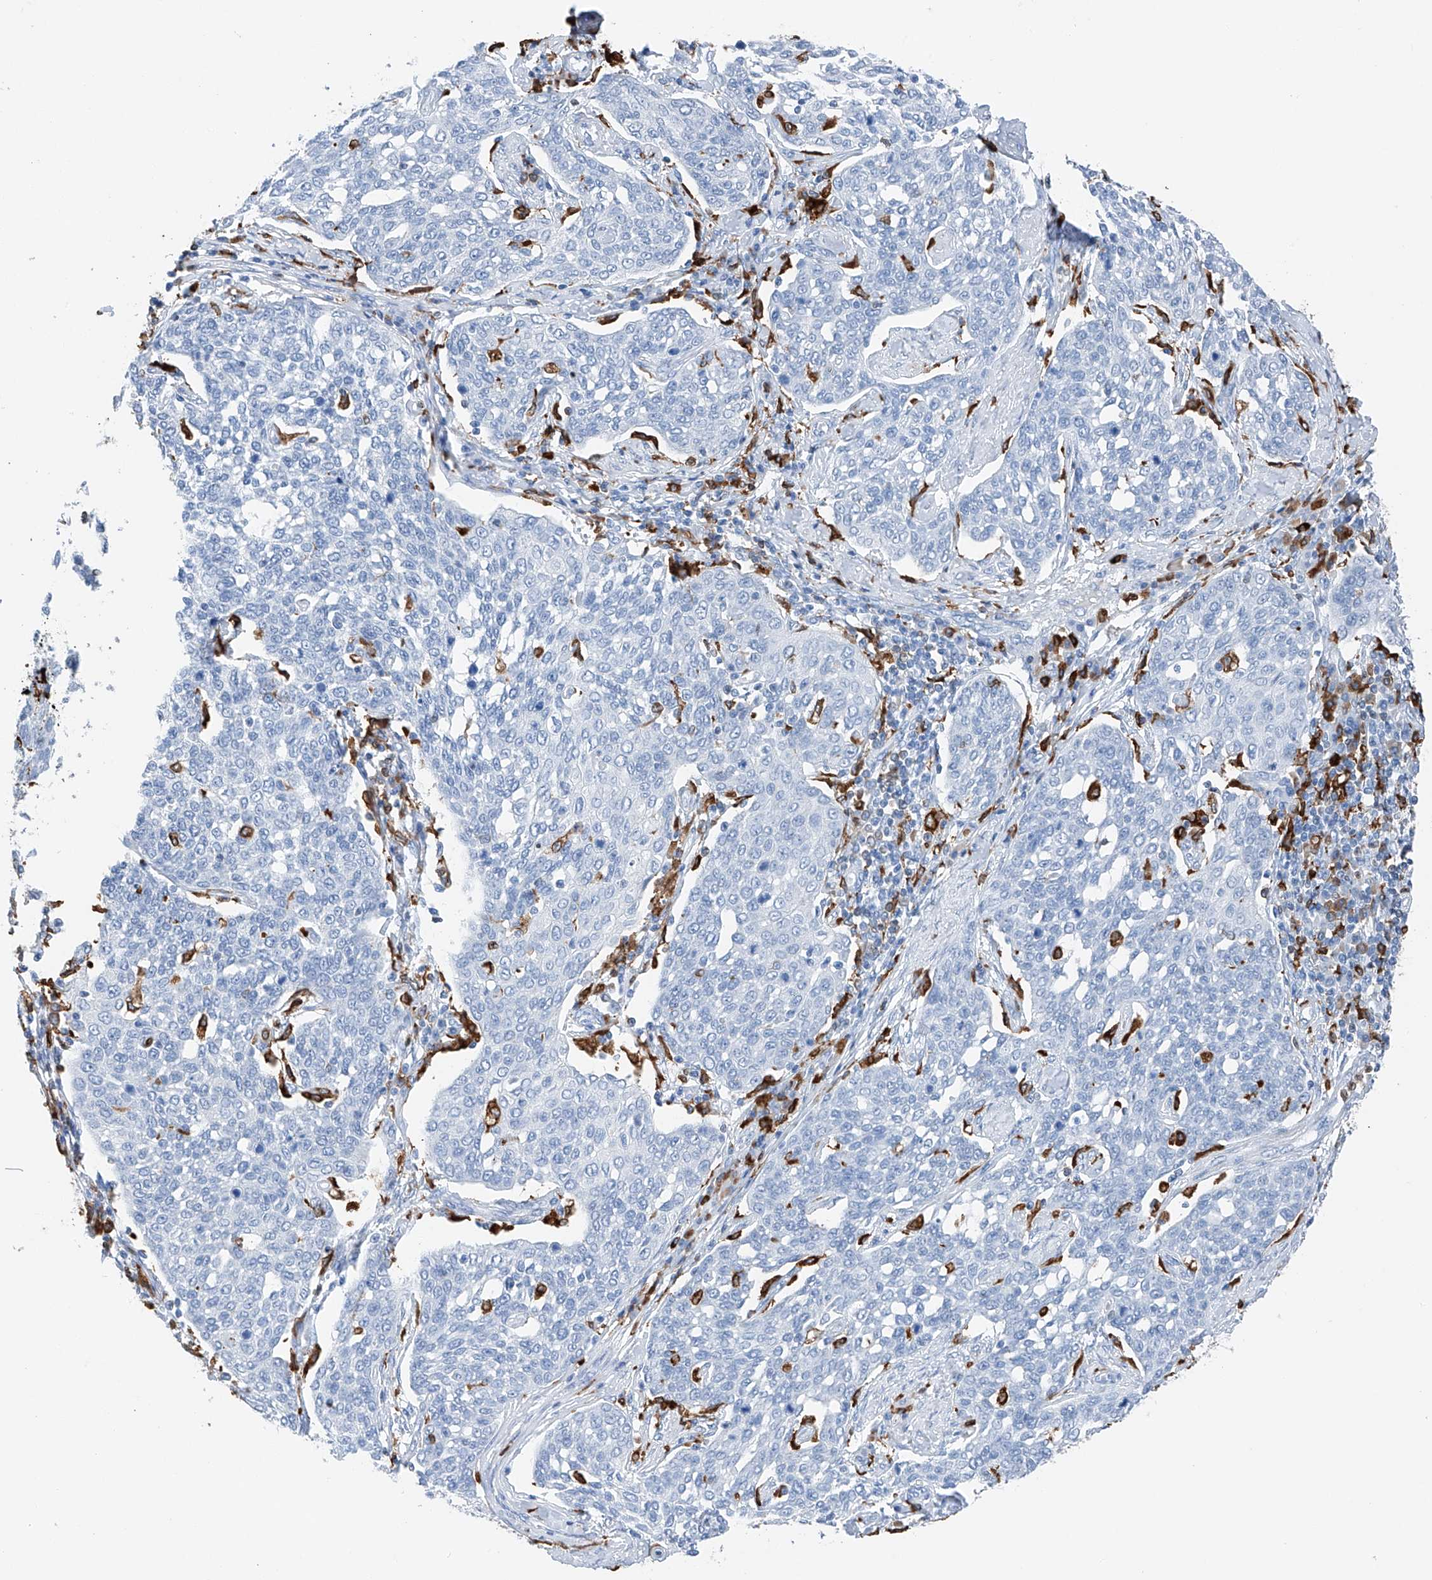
{"staining": {"intensity": "negative", "quantity": "none", "location": "none"}, "tissue": "cervical cancer", "cell_type": "Tumor cells", "image_type": "cancer", "snomed": [{"axis": "morphology", "description": "Squamous cell carcinoma, NOS"}, {"axis": "topography", "description": "Cervix"}], "caption": "The histopathology image shows no staining of tumor cells in cervical cancer.", "gene": "TBXAS1", "patient": {"sex": "female", "age": 34}}